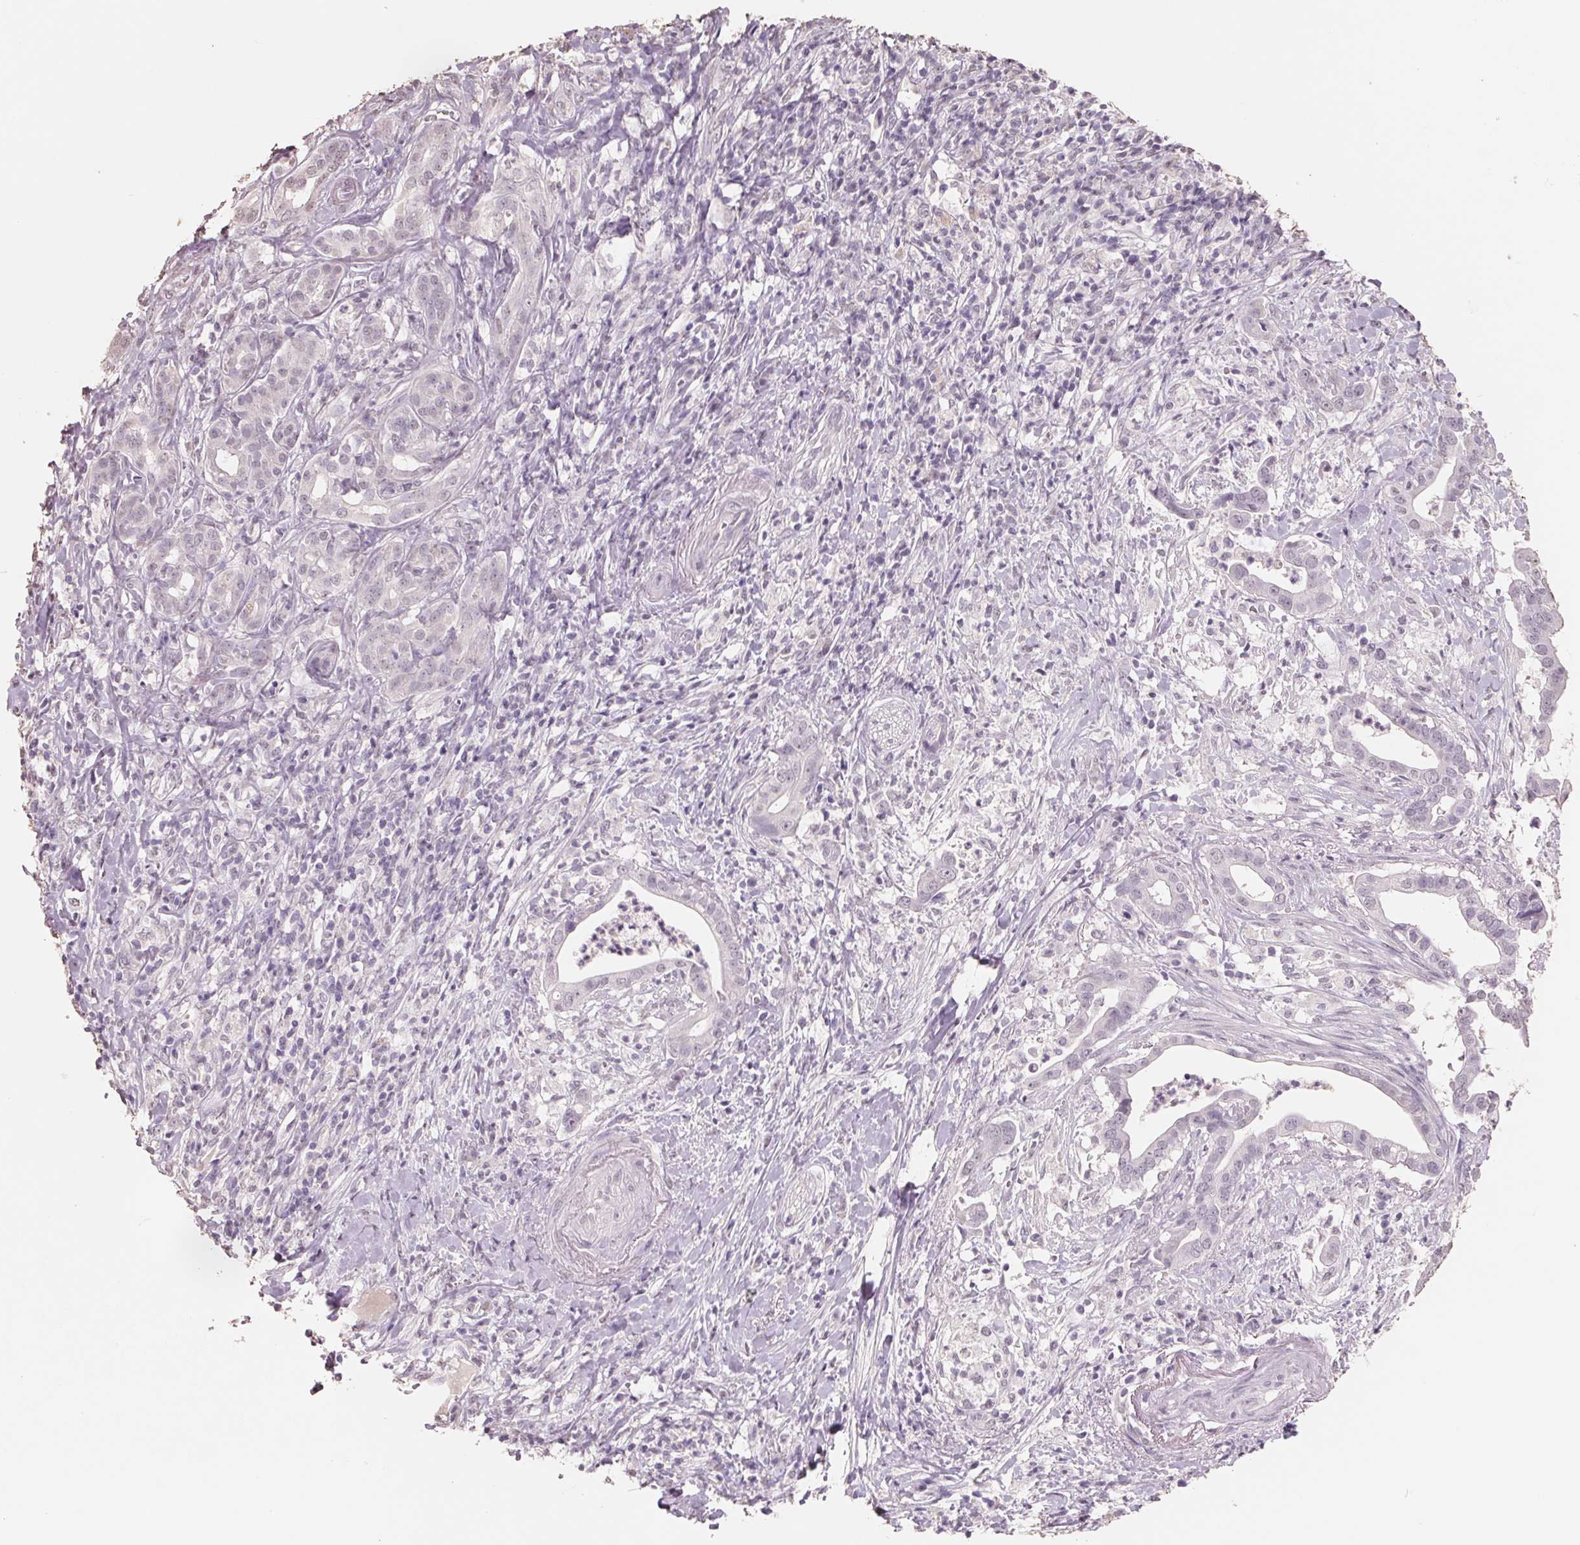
{"staining": {"intensity": "negative", "quantity": "none", "location": "none"}, "tissue": "pancreatic cancer", "cell_type": "Tumor cells", "image_type": "cancer", "snomed": [{"axis": "morphology", "description": "Adenocarcinoma, NOS"}, {"axis": "topography", "description": "Pancreas"}], "caption": "The photomicrograph reveals no staining of tumor cells in adenocarcinoma (pancreatic).", "gene": "FTCD", "patient": {"sex": "male", "age": 61}}